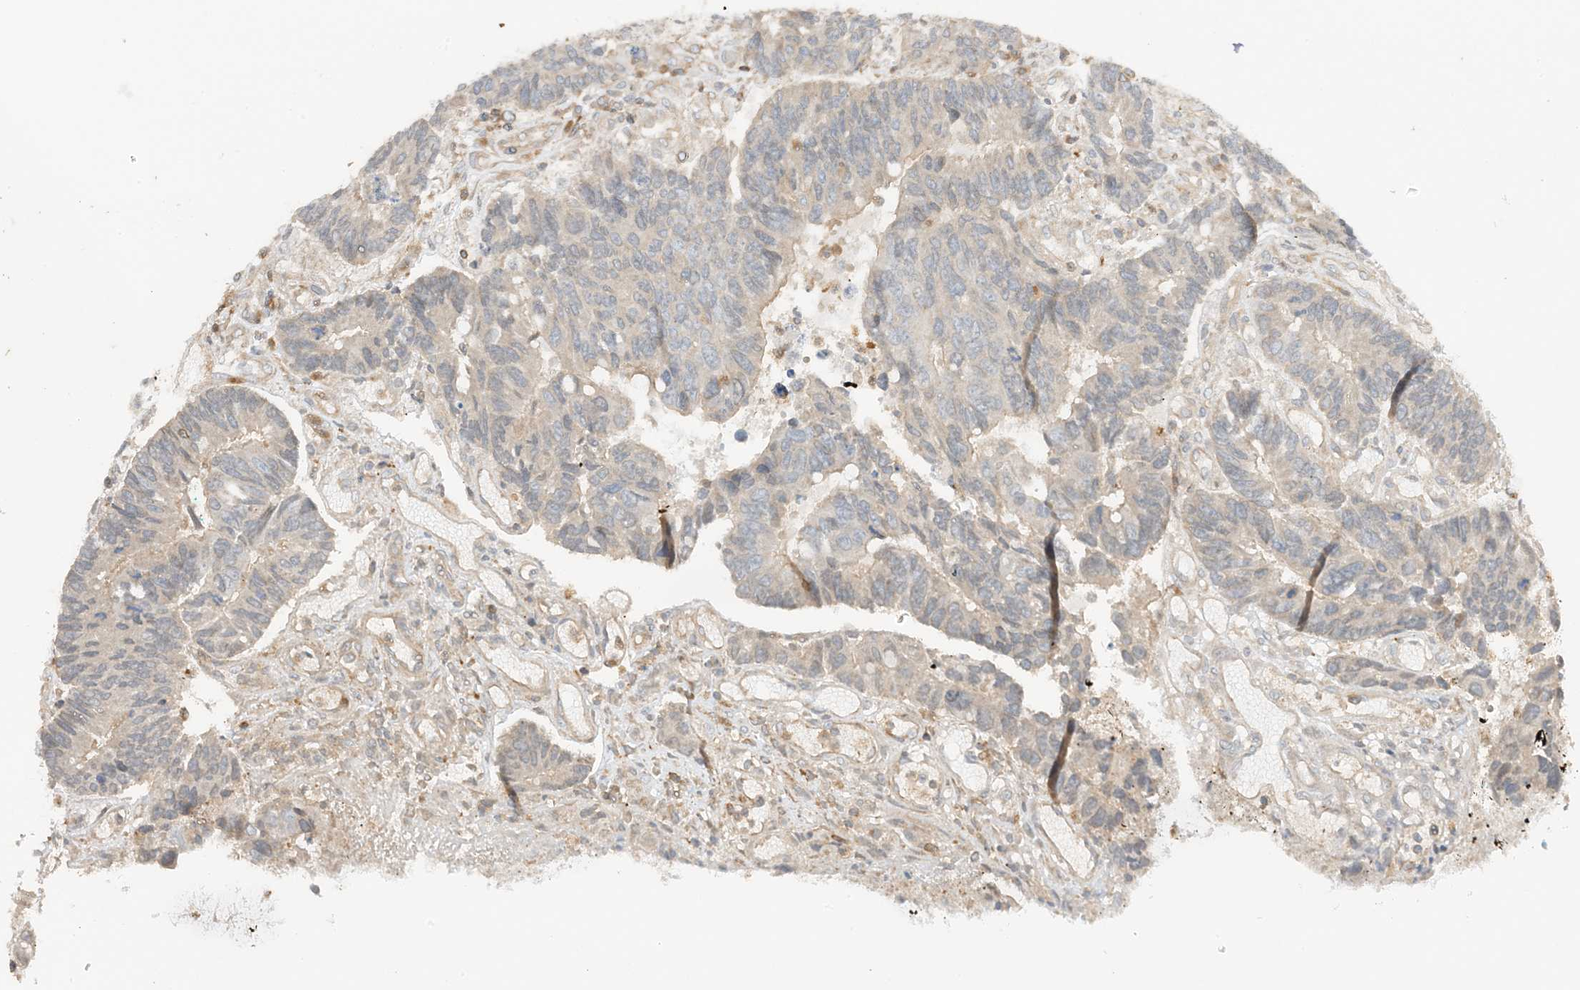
{"staining": {"intensity": "negative", "quantity": "none", "location": "none"}, "tissue": "colorectal cancer", "cell_type": "Tumor cells", "image_type": "cancer", "snomed": [{"axis": "morphology", "description": "Adenocarcinoma, NOS"}, {"axis": "topography", "description": "Rectum"}], "caption": "Tumor cells are negative for protein expression in human colorectal cancer.", "gene": "SLC25A12", "patient": {"sex": "male", "age": 84}}